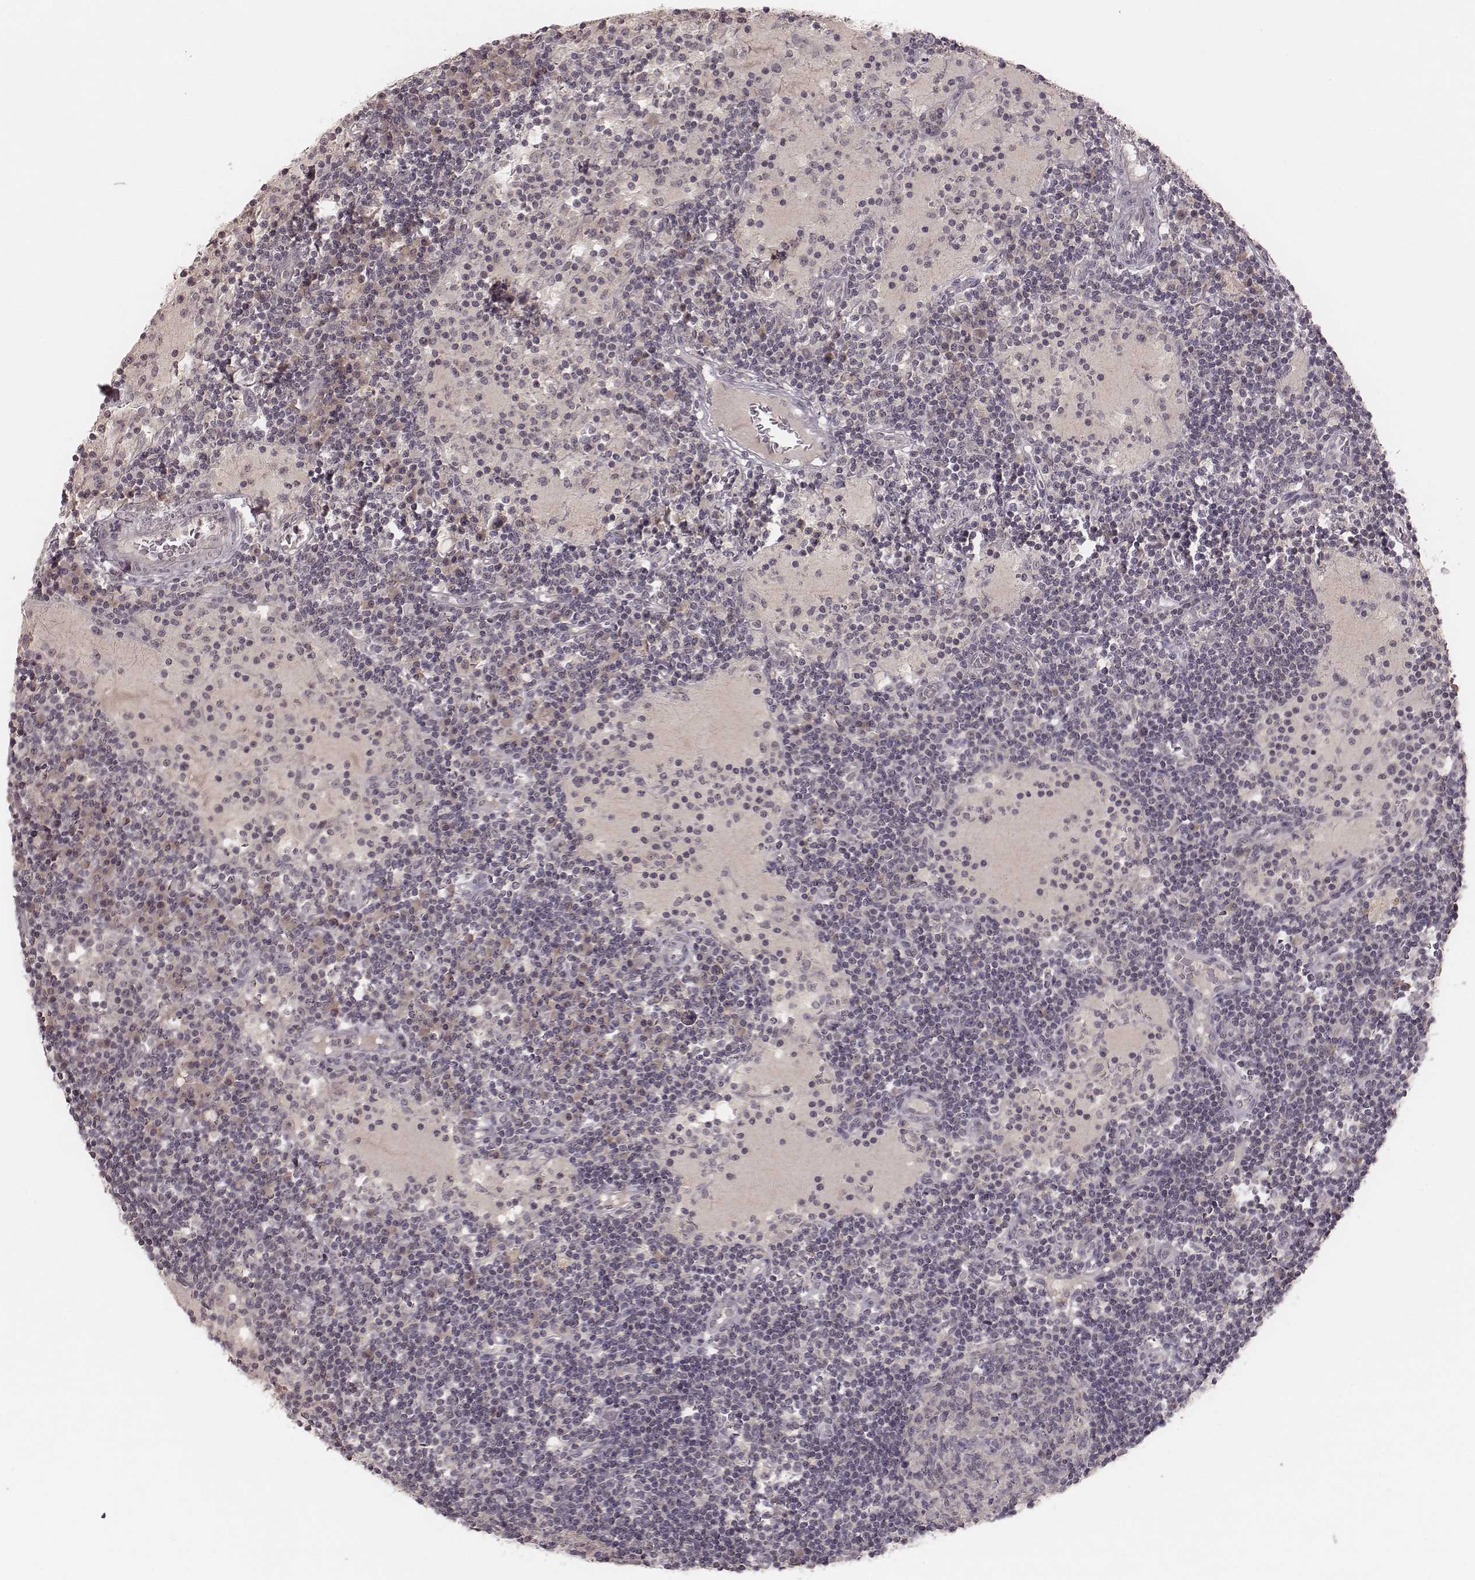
{"staining": {"intensity": "negative", "quantity": "none", "location": "none"}, "tissue": "lymph node", "cell_type": "Germinal center cells", "image_type": "normal", "snomed": [{"axis": "morphology", "description": "Normal tissue, NOS"}, {"axis": "topography", "description": "Lymph node"}], "caption": "Germinal center cells are negative for brown protein staining in unremarkable lymph node. (DAB (3,3'-diaminobenzidine) immunohistochemistry, high magnification).", "gene": "LY6K", "patient": {"sex": "female", "age": 72}}